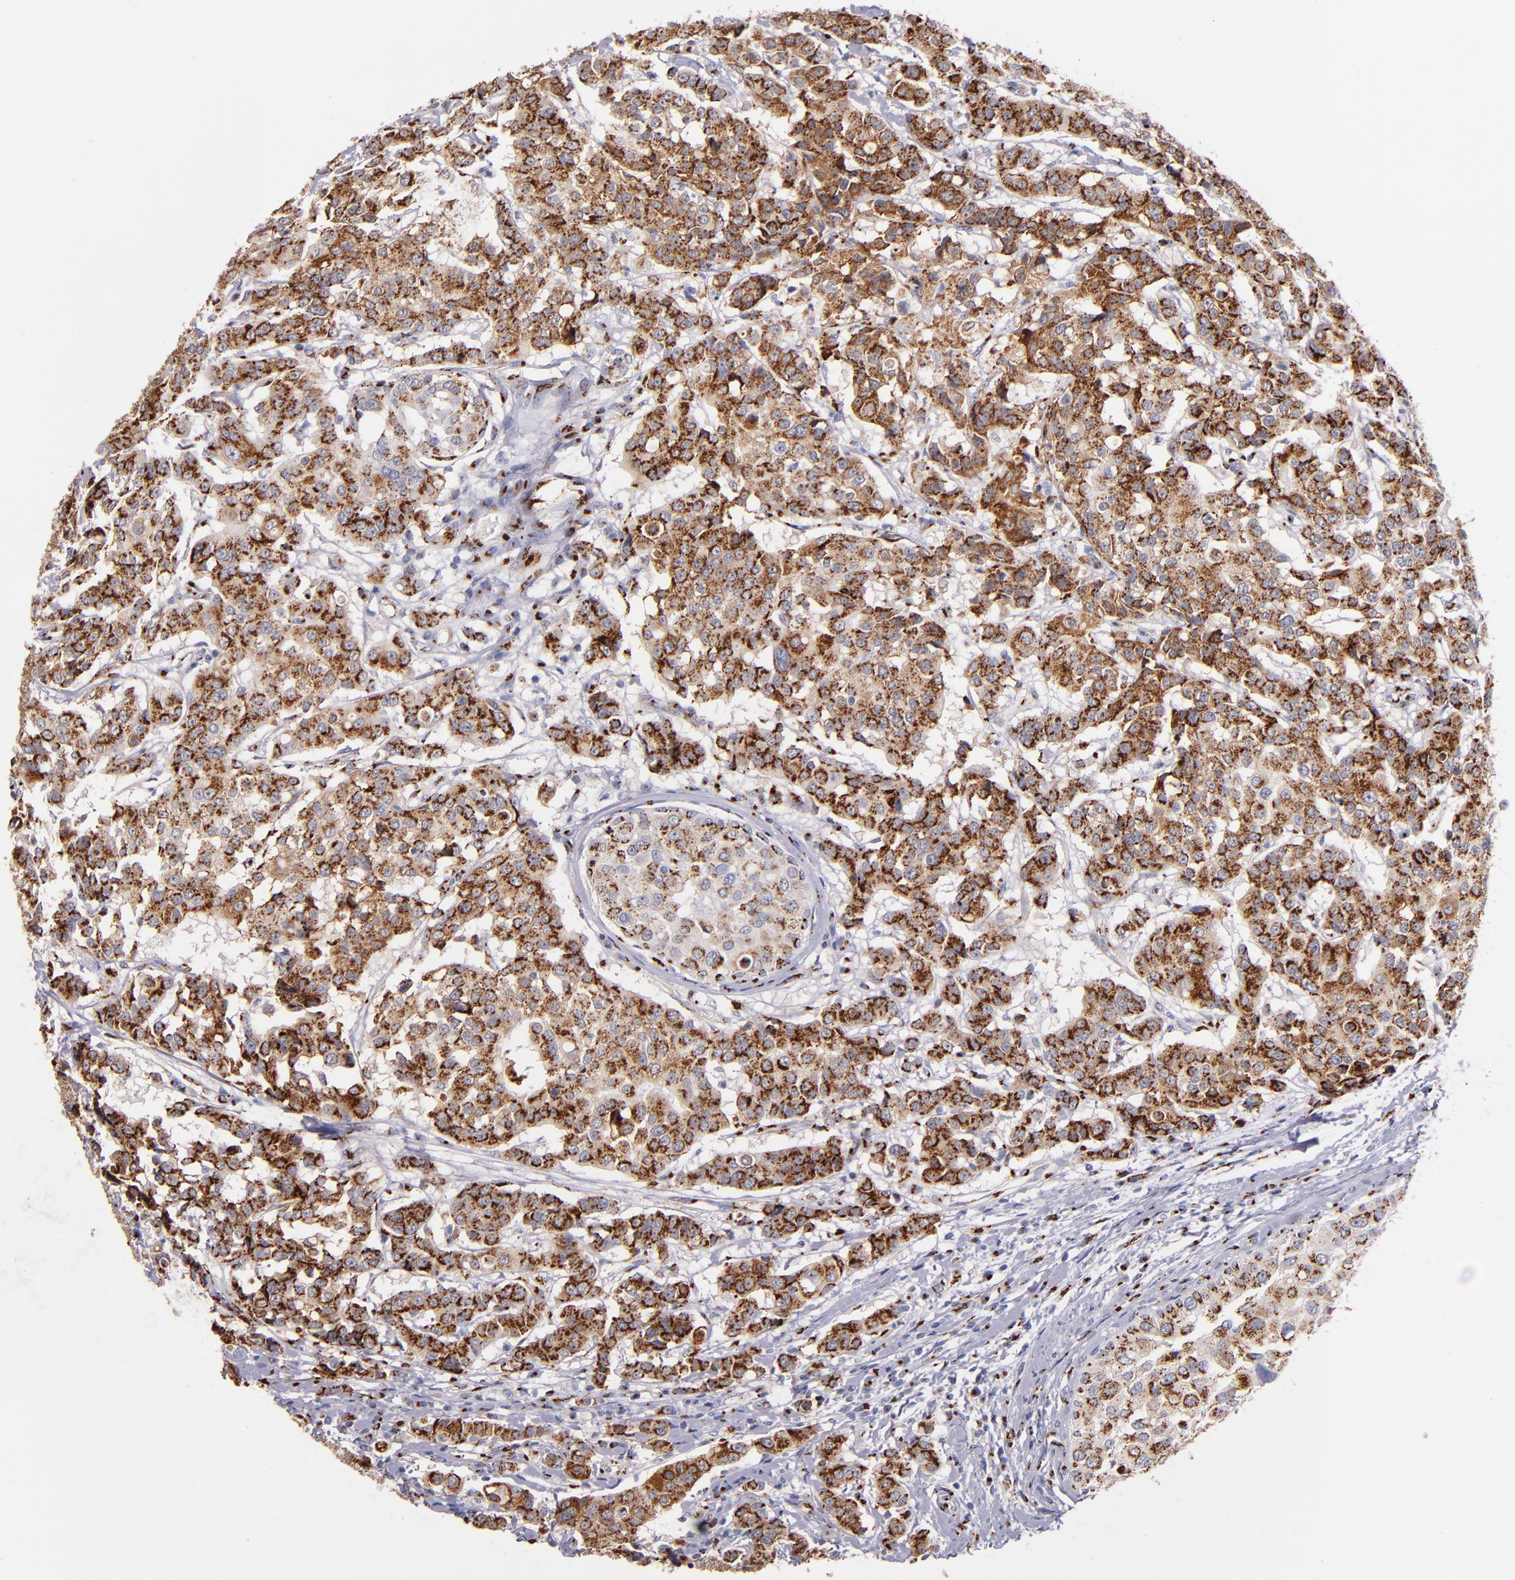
{"staining": {"intensity": "strong", "quantity": ">75%", "location": "cytoplasmic/membranous"}, "tissue": "breast cancer", "cell_type": "Tumor cells", "image_type": "cancer", "snomed": [{"axis": "morphology", "description": "Duct carcinoma"}, {"axis": "topography", "description": "Breast"}], "caption": "Breast cancer (intraductal carcinoma) tissue displays strong cytoplasmic/membranous positivity in approximately >75% of tumor cells", "gene": "GOLIM4", "patient": {"sex": "female", "age": 27}}